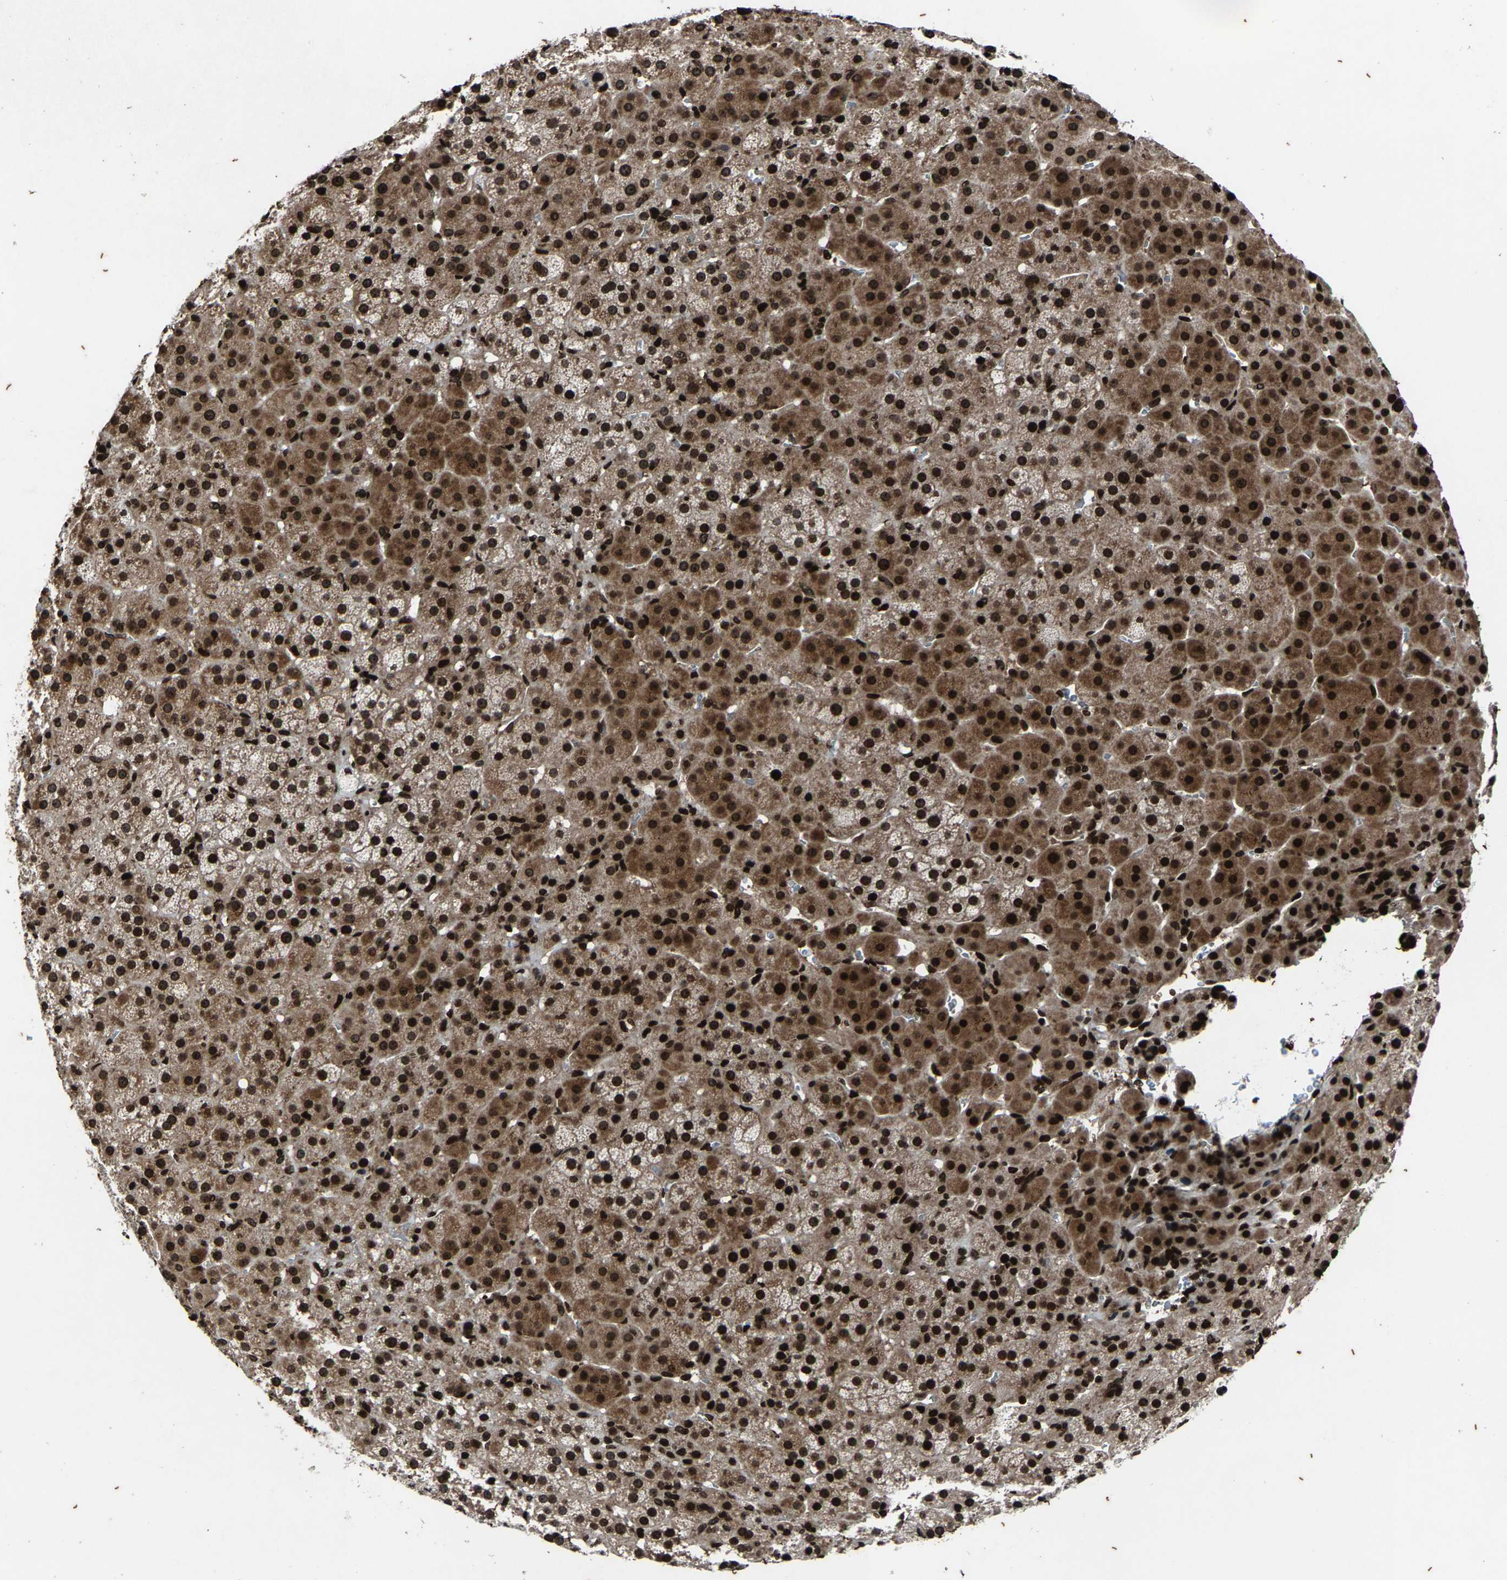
{"staining": {"intensity": "strong", "quantity": ">75%", "location": "cytoplasmic/membranous,nuclear"}, "tissue": "adrenal gland", "cell_type": "Glandular cells", "image_type": "normal", "snomed": [{"axis": "morphology", "description": "Normal tissue, NOS"}, {"axis": "topography", "description": "Adrenal gland"}], "caption": "Adrenal gland stained with a protein marker reveals strong staining in glandular cells.", "gene": "H4C1", "patient": {"sex": "female", "age": 57}}